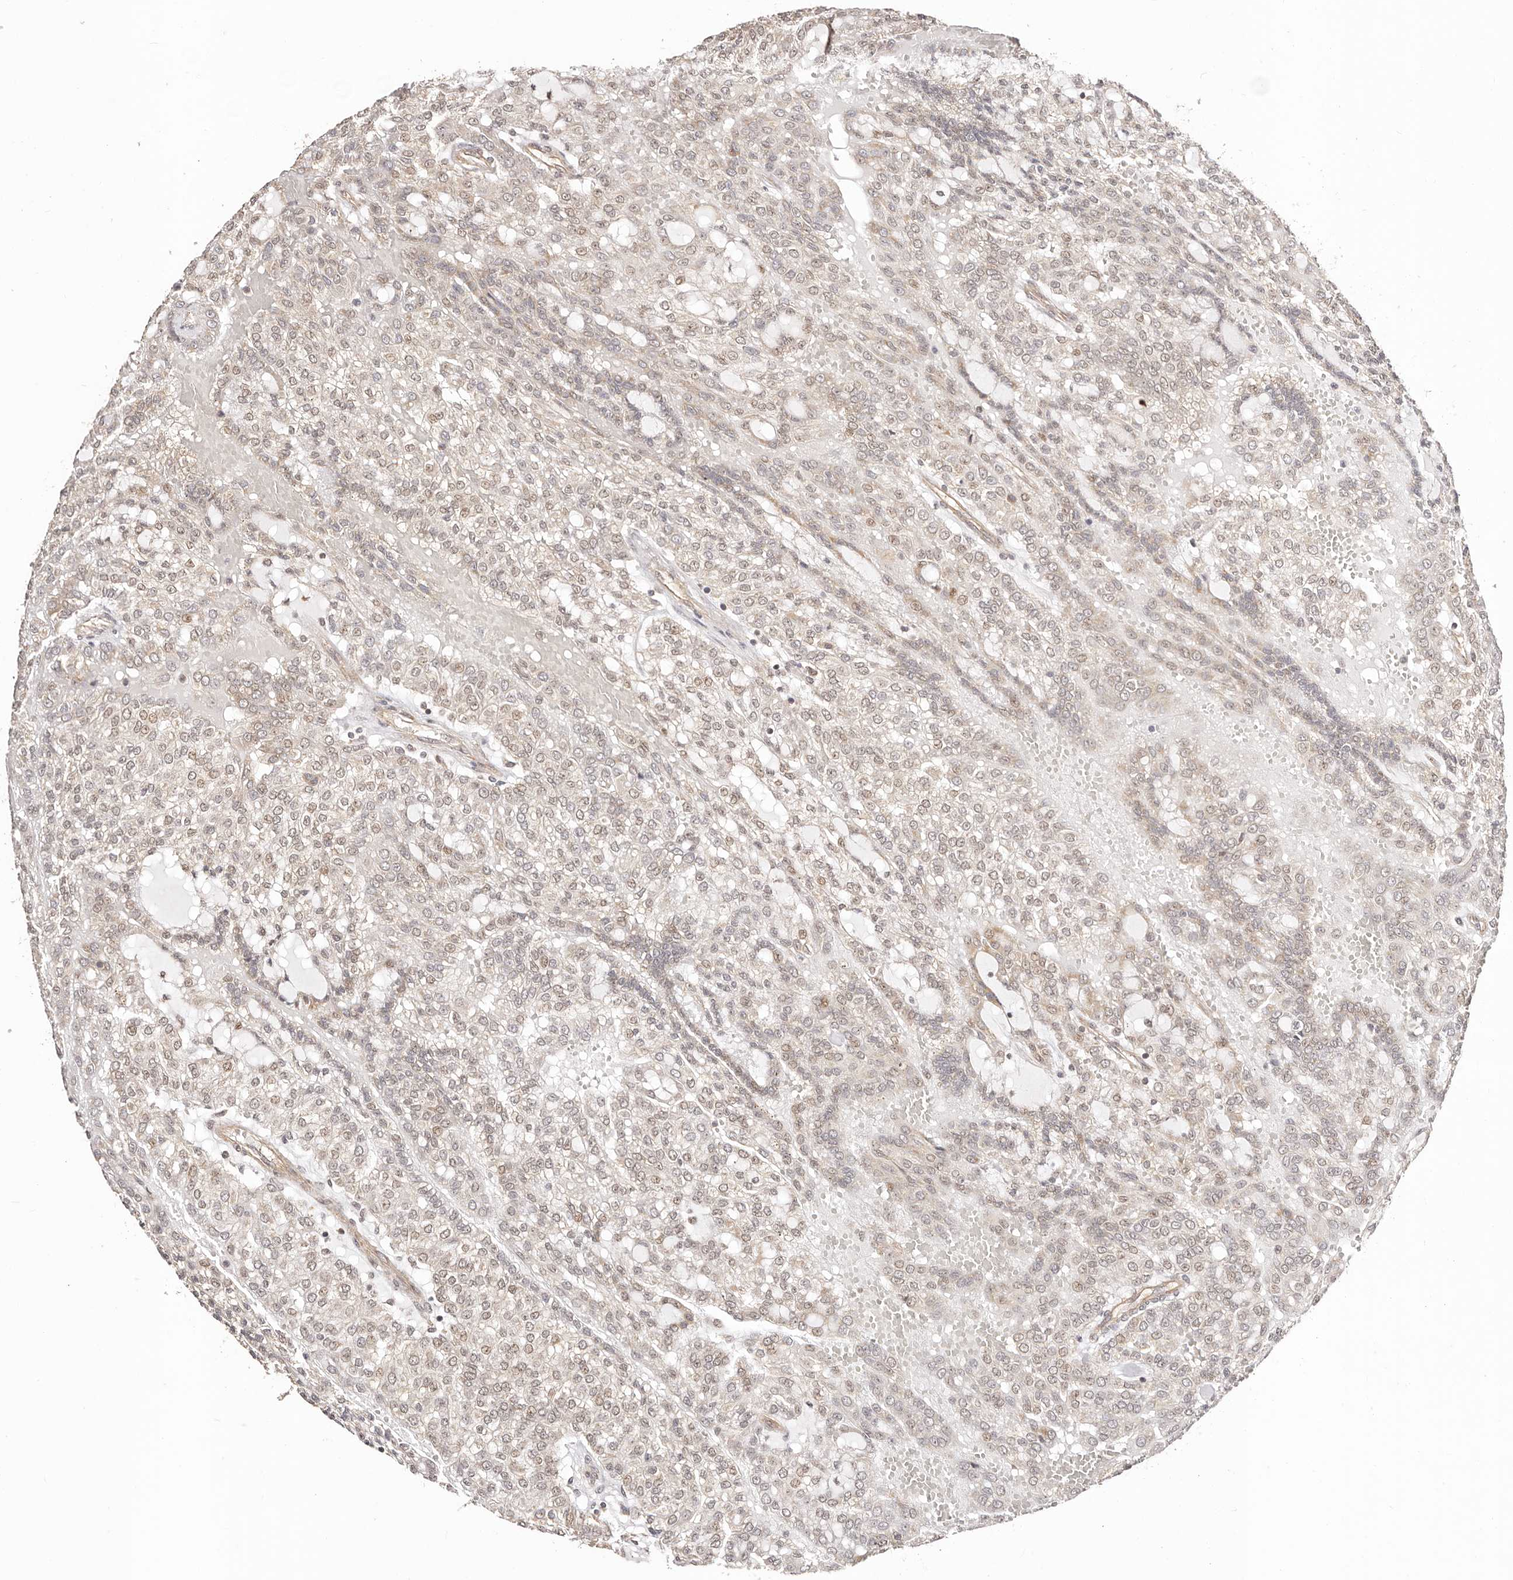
{"staining": {"intensity": "weak", "quantity": ">75%", "location": "nuclear"}, "tissue": "renal cancer", "cell_type": "Tumor cells", "image_type": "cancer", "snomed": [{"axis": "morphology", "description": "Adenocarcinoma, NOS"}, {"axis": "topography", "description": "Kidney"}], "caption": "Brown immunohistochemical staining in renal cancer (adenocarcinoma) displays weak nuclear expression in about >75% of tumor cells. (Stains: DAB (3,3'-diaminobenzidine) in brown, nuclei in blue, Microscopy: brightfield microscopy at high magnification).", "gene": "CTNNBL1", "patient": {"sex": "male", "age": 63}}